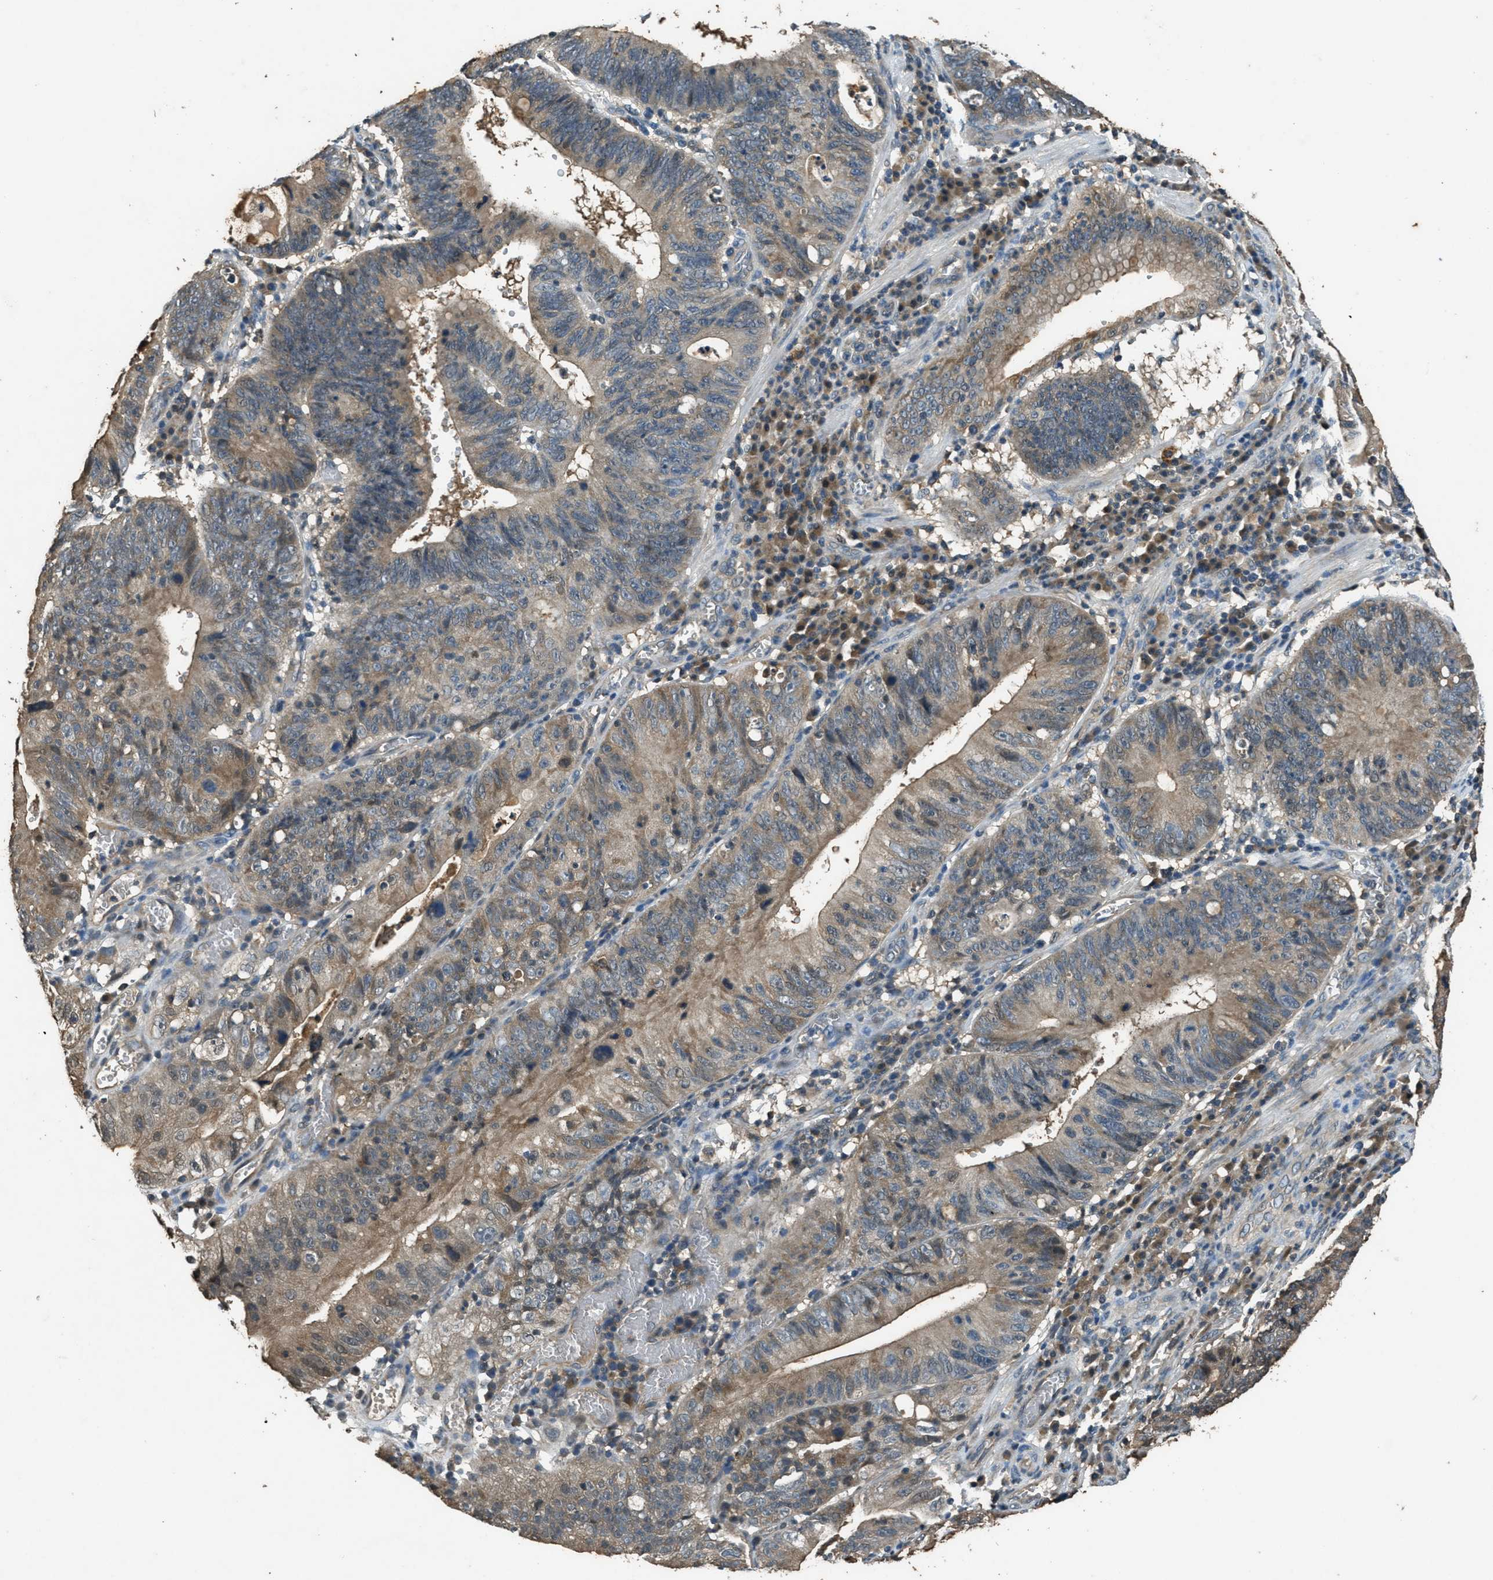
{"staining": {"intensity": "moderate", "quantity": ">75%", "location": "cytoplasmic/membranous"}, "tissue": "stomach cancer", "cell_type": "Tumor cells", "image_type": "cancer", "snomed": [{"axis": "morphology", "description": "Adenocarcinoma, NOS"}, {"axis": "topography", "description": "Stomach"}], "caption": "Brown immunohistochemical staining in stomach adenocarcinoma reveals moderate cytoplasmic/membranous expression in approximately >75% of tumor cells. Immunohistochemistry stains the protein in brown and the nuclei are stained blue.", "gene": "DUSP6", "patient": {"sex": "male", "age": 59}}